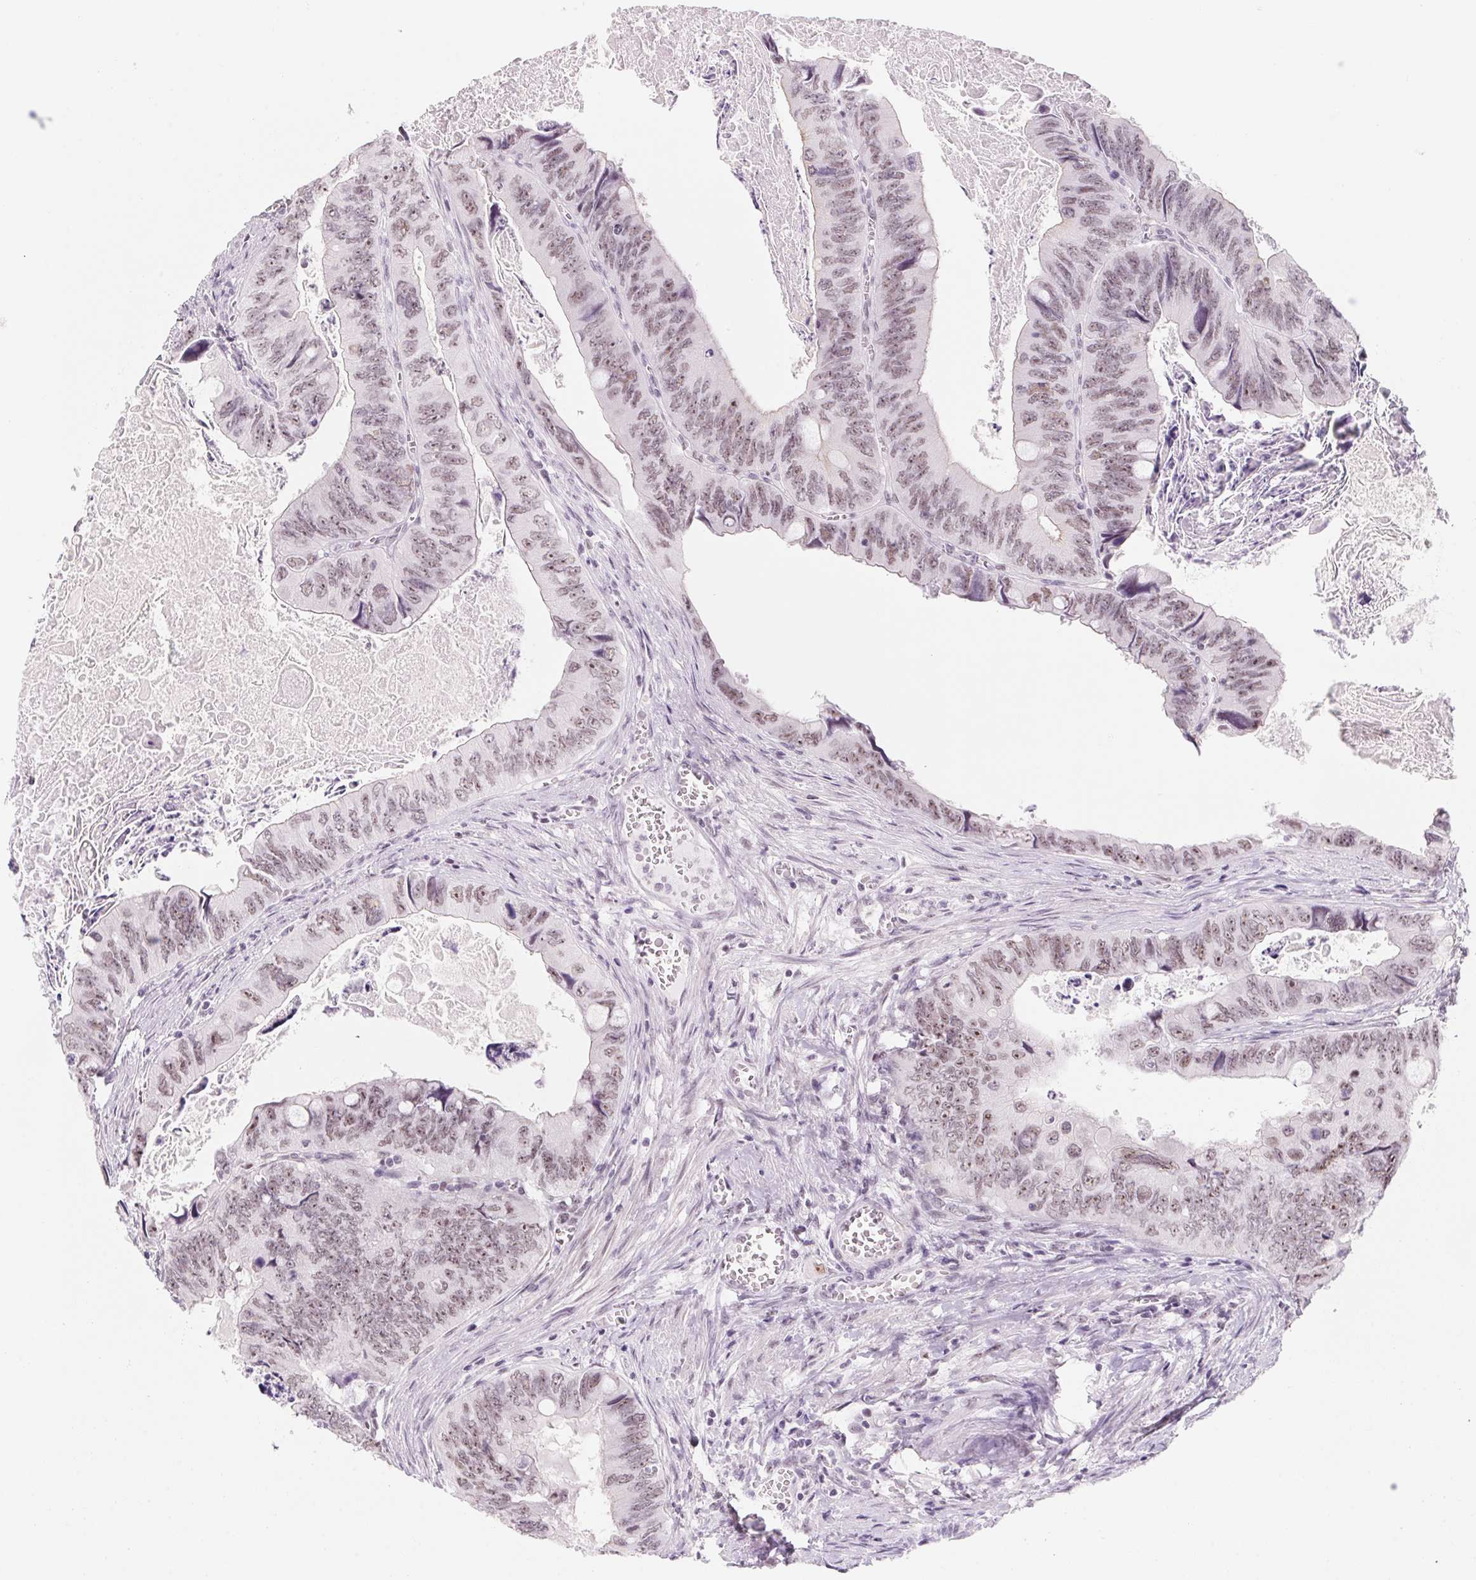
{"staining": {"intensity": "weak", "quantity": ">75%", "location": "nuclear"}, "tissue": "colorectal cancer", "cell_type": "Tumor cells", "image_type": "cancer", "snomed": [{"axis": "morphology", "description": "Adenocarcinoma, NOS"}, {"axis": "topography", "description": "Colon"}], "caption": "About >75% of tumor cells in human adenocarcinoma (colorectal) exhibit weak nuclear protein expression as visualized by brown immunohistochemical staining.", "gene": "ZIC4", "patient": {"sex": "female", "age": 84}}